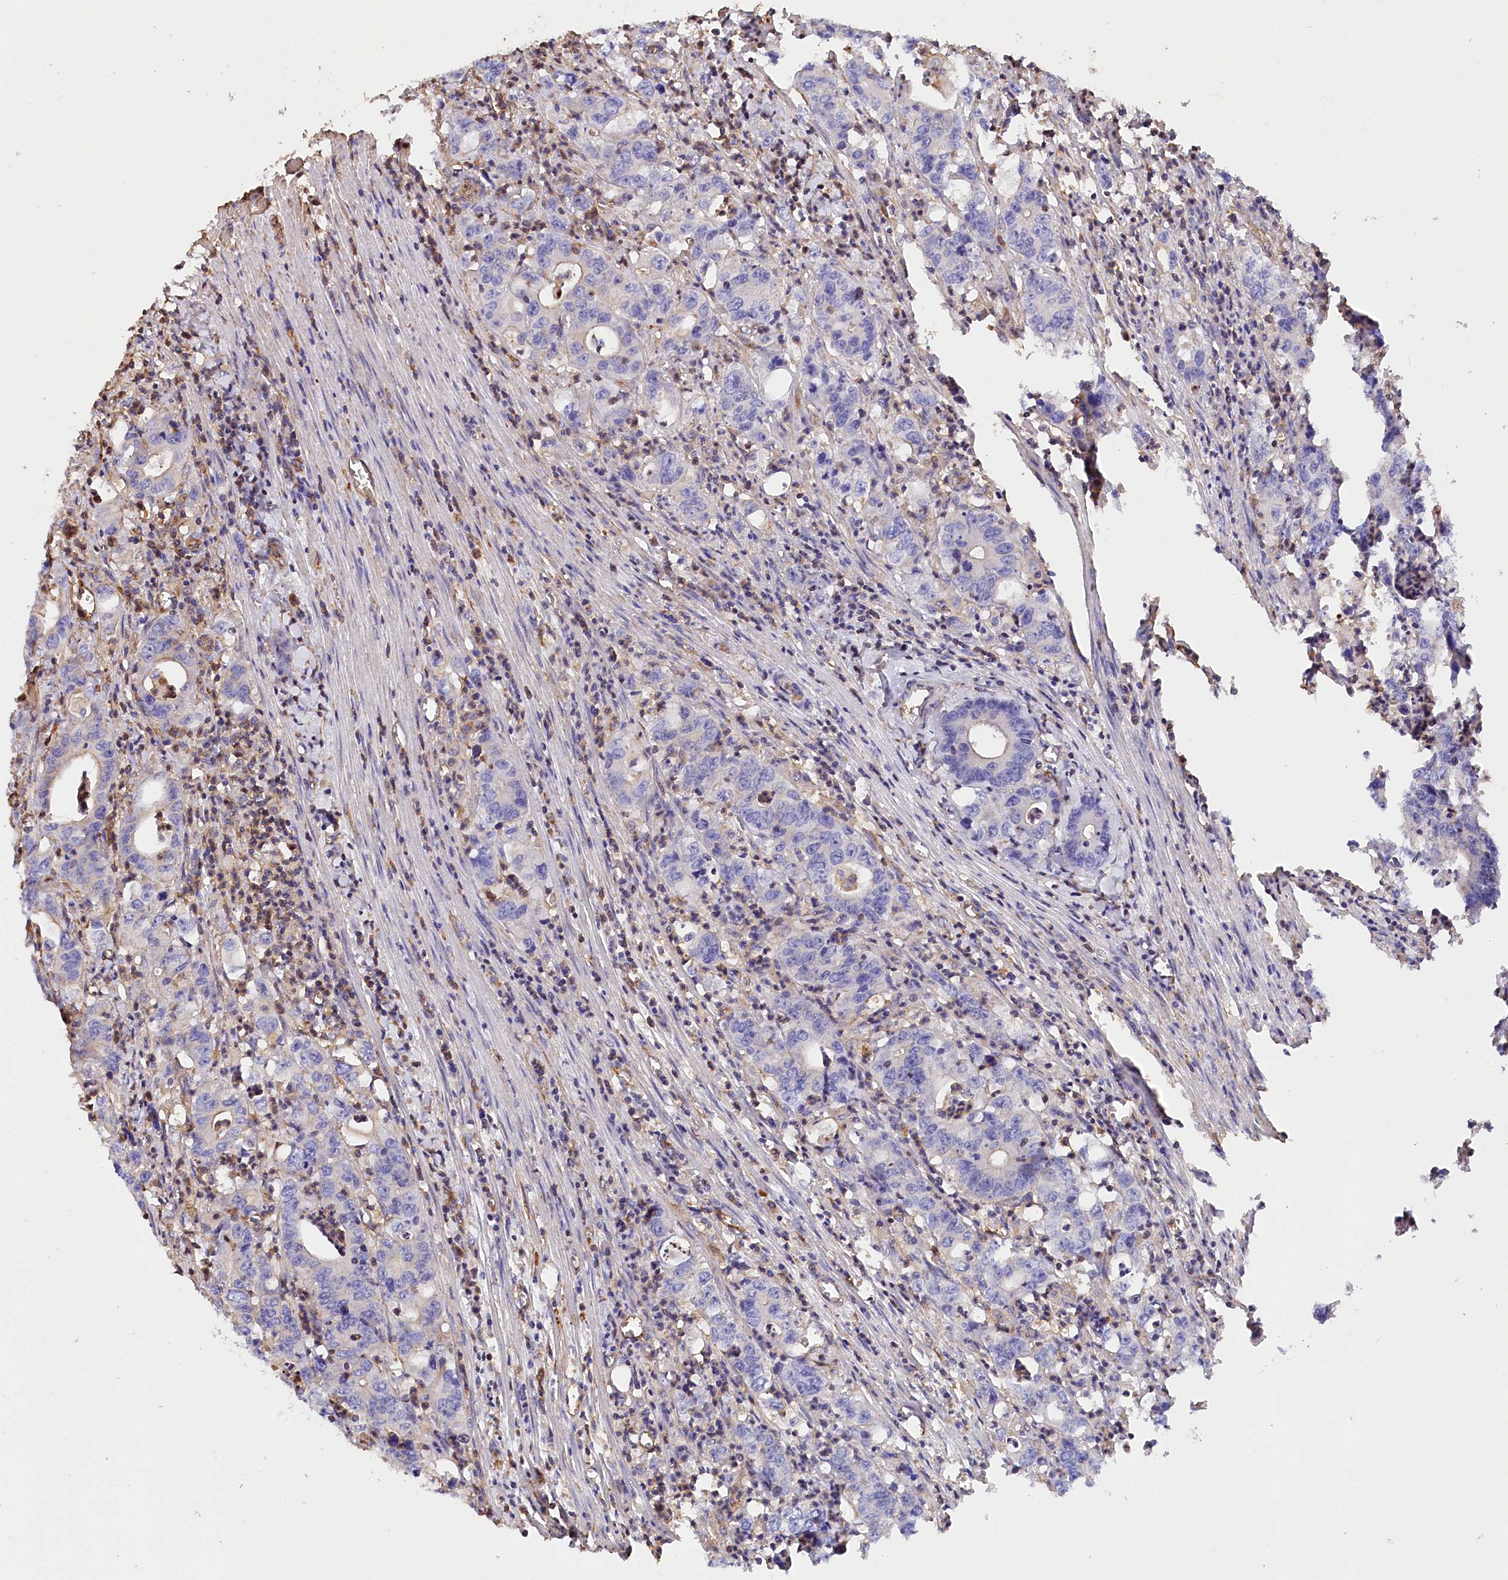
{"staining": {"intensity": "negative", "quantity": "none", "location": "none"}, "tissue": "colorectal cancer", "cell_type": "Tumor cells", "image_type": "cancer", "snomed": [{"axis": "morphology", "description": "Adenocarcinoma, NOS"}, {"axis": "topography", "description": "Colon"}], "caption": "This is a histopathology image of immunohistochemistry staining of adenocarcinoma (colorectal), which shows no positivity in tumor cells.", "gene": "WDR36", "patient": {"sex": "female", "age": 75}}